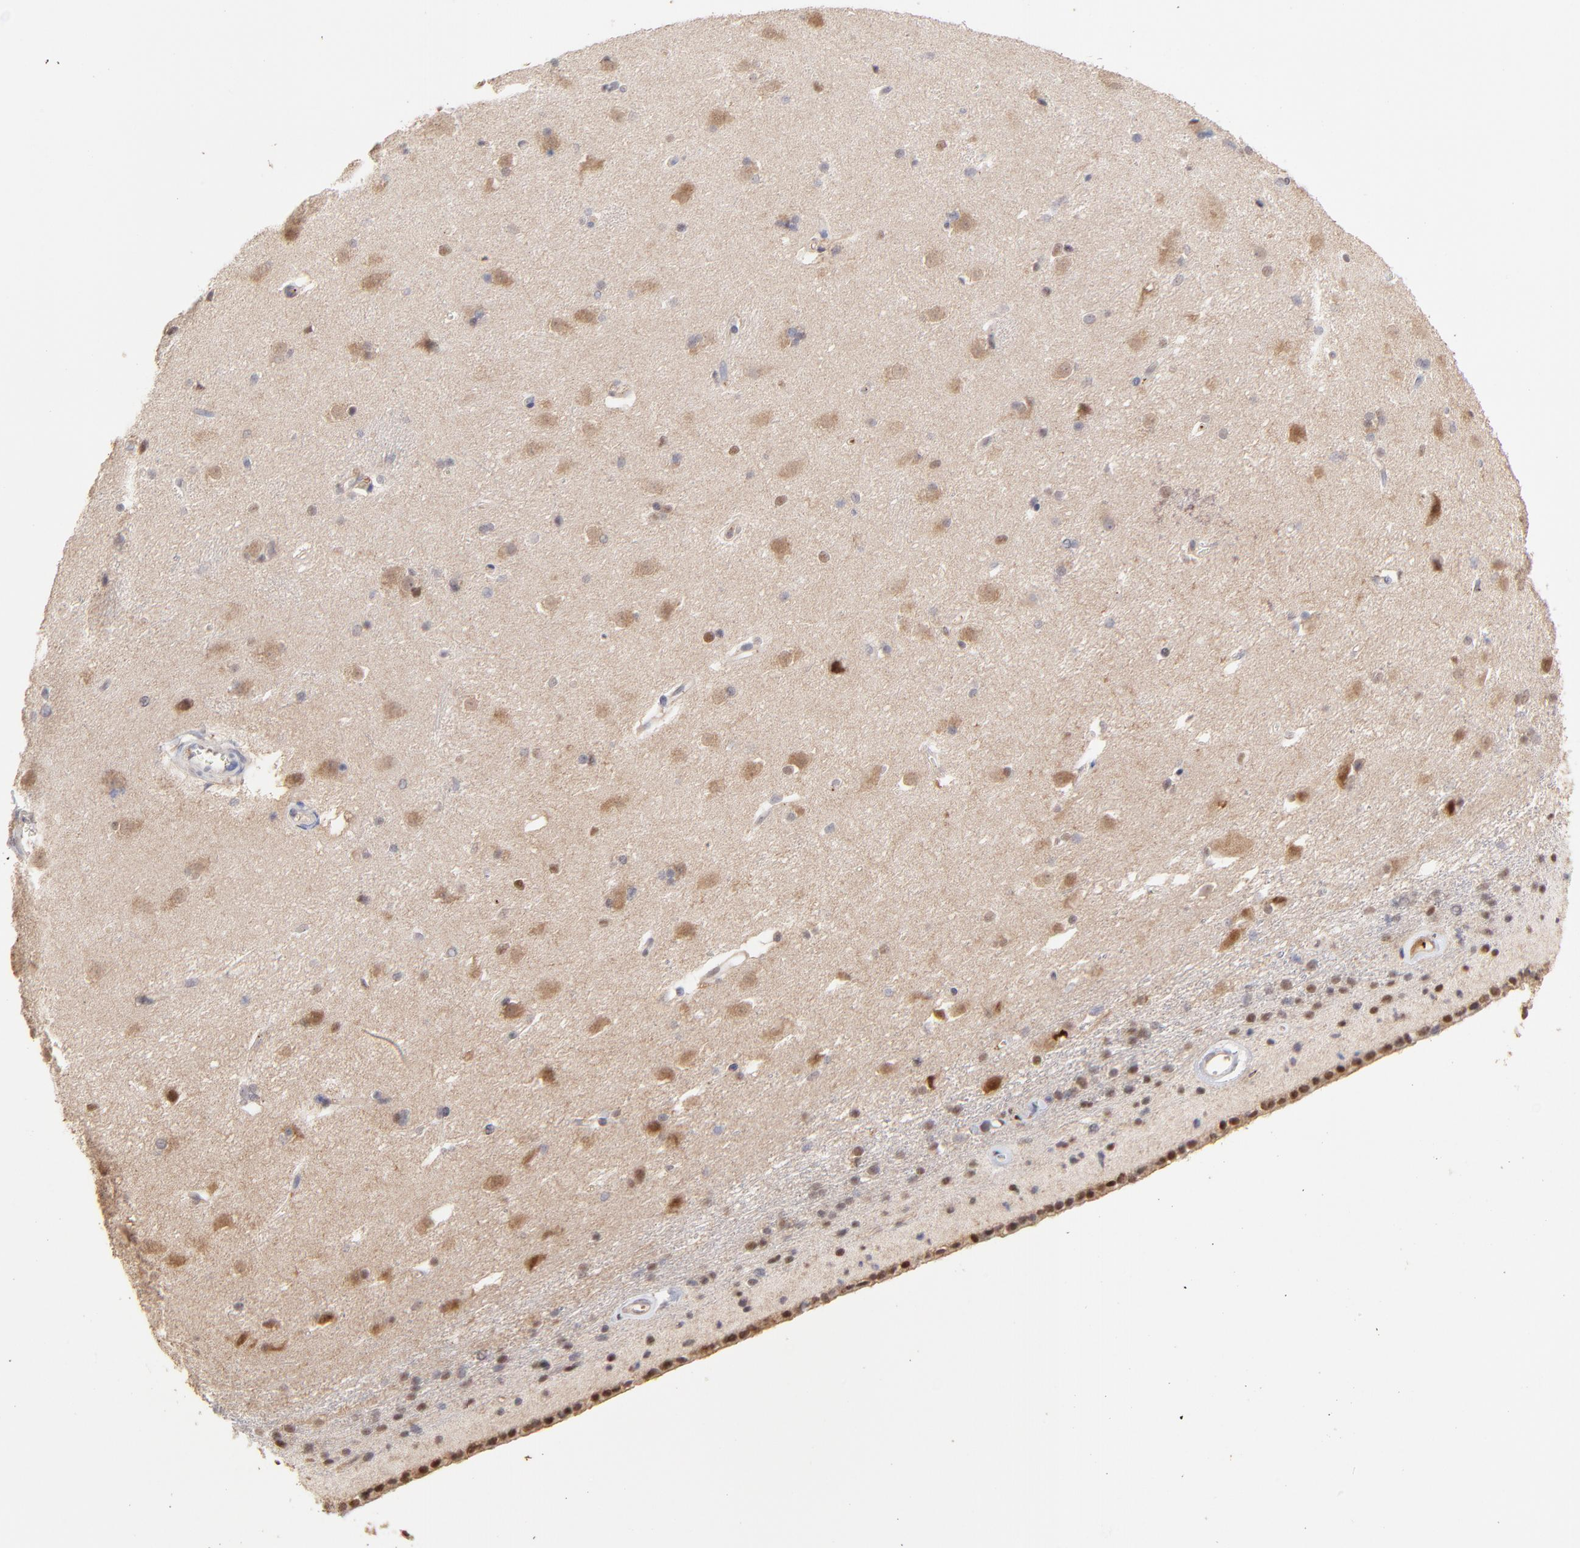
{"staining": {"intensity": "weak", "quantity": "<25%", "location": "nuclear"}, "tissue": "caudate", "cell_type": "Glial cells", "image_type": "normal", "snomed": [{"axis": "morphology", "description": "Normal tissue, NOS"}, {"axis": "topography", "description": "Lateral ventricle wall"}], "caption": "High magnification brightfield microscopy of unremarkable caudate stained with DAB (3,3'-diaminobenzidine) (brown) and counterstained with hematoxylin (blue): glial cells show no significant positivity.", "gene": "PSMD14", "patient": {"sex": "female", "age": 19}}